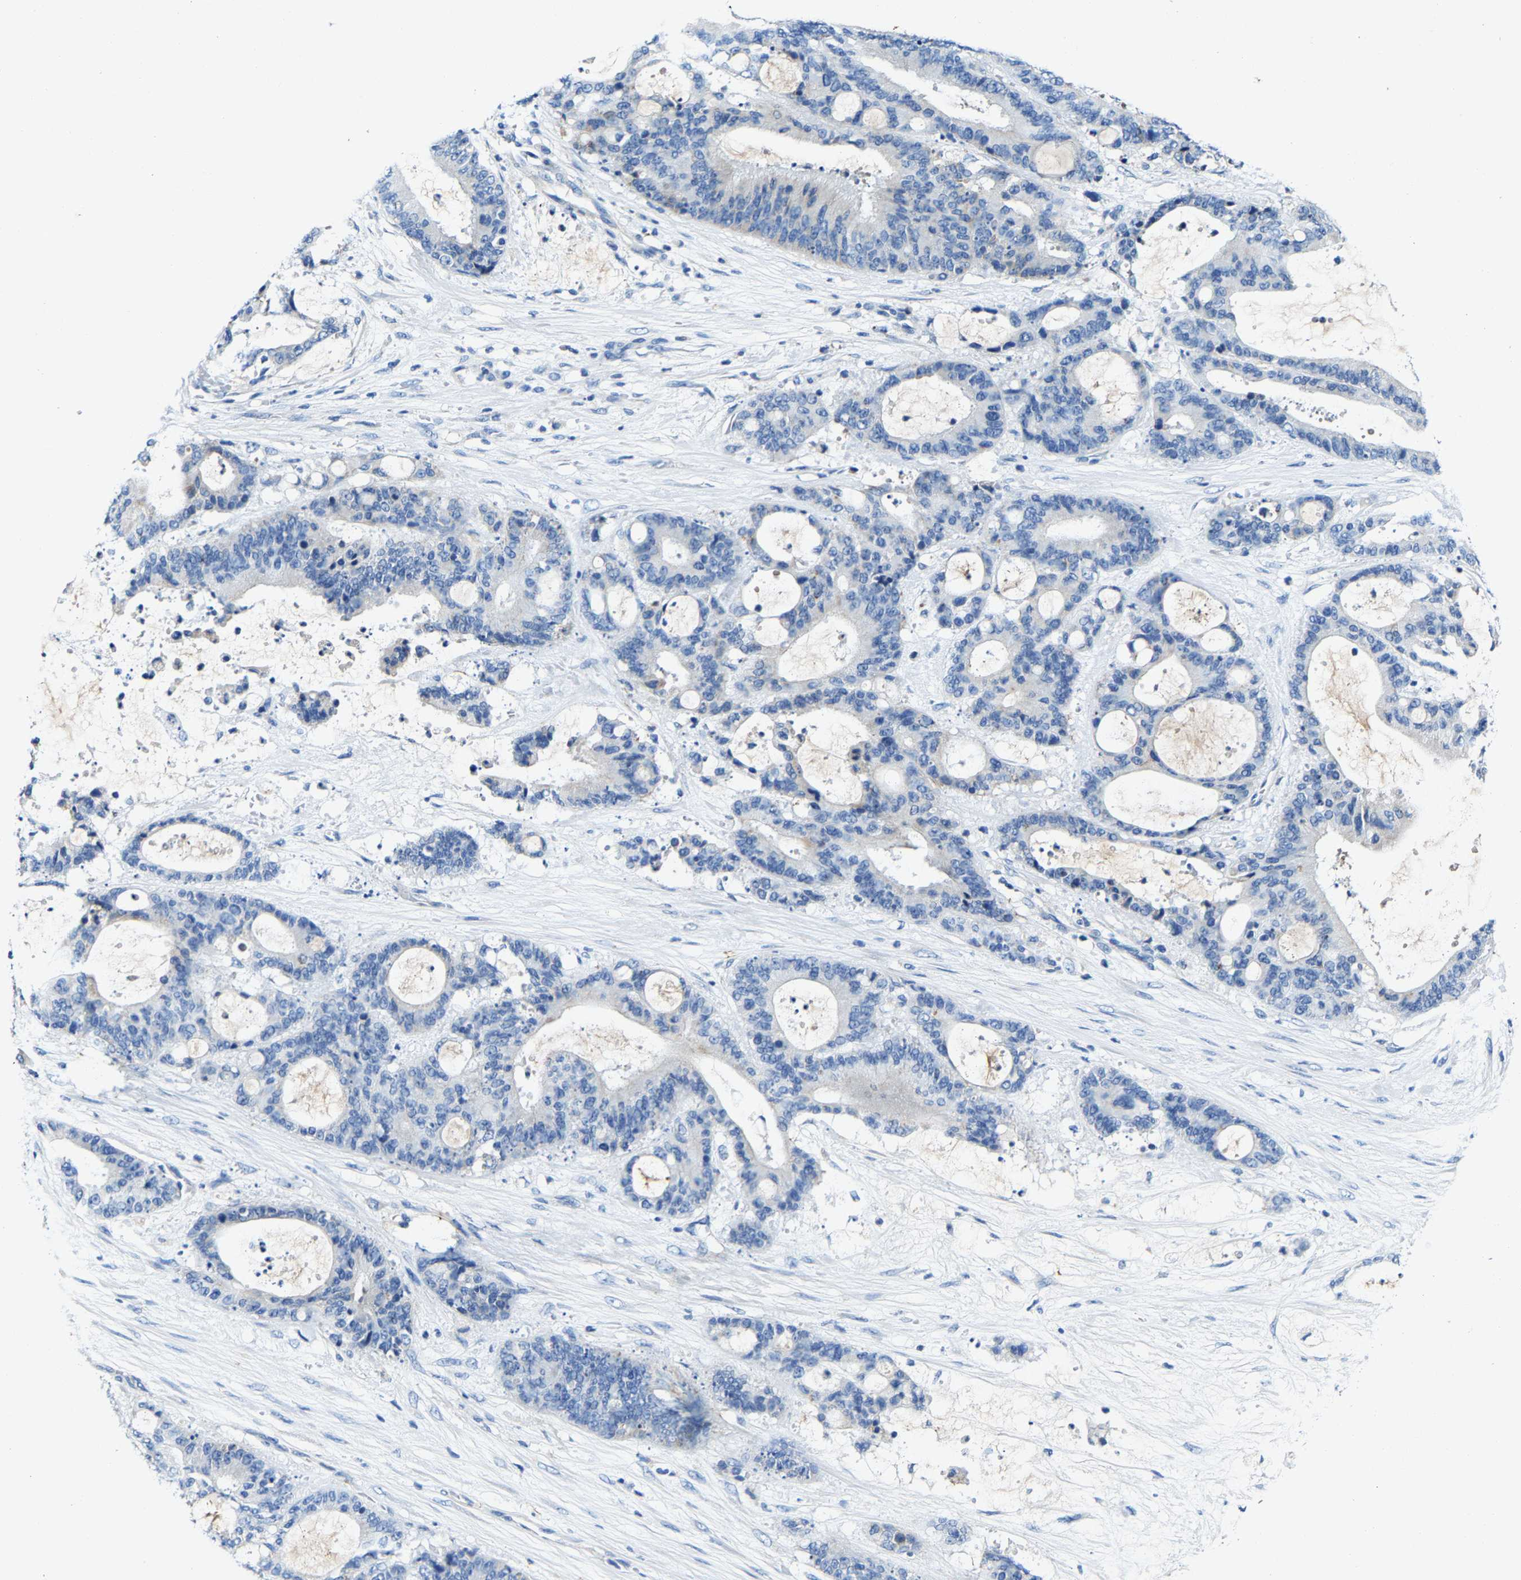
{"staining": {"intensity": "negative", "quantity": "none", "location": "none"}, "tissue": "liver cancer", "cell_type": "Tumor cells", "image_type": "cancer", "snomed": [{"axis": "morphology", "description": "Normal tissue, NOS"}, {"axis": "morphology", "description": "Cholangiocarcinoma"}, {"axis": "topography", "description": "Liver"}, {"axis": "topography", "description": "Peripheral nerve tissue"}], "caption": "Human liver cancer (cholangiocarcinoma) stained for a protein using IHC displays no expression in tumor cells.", "gene": "SLC25A25", "patient": {"sex": "female", "age": 73}}